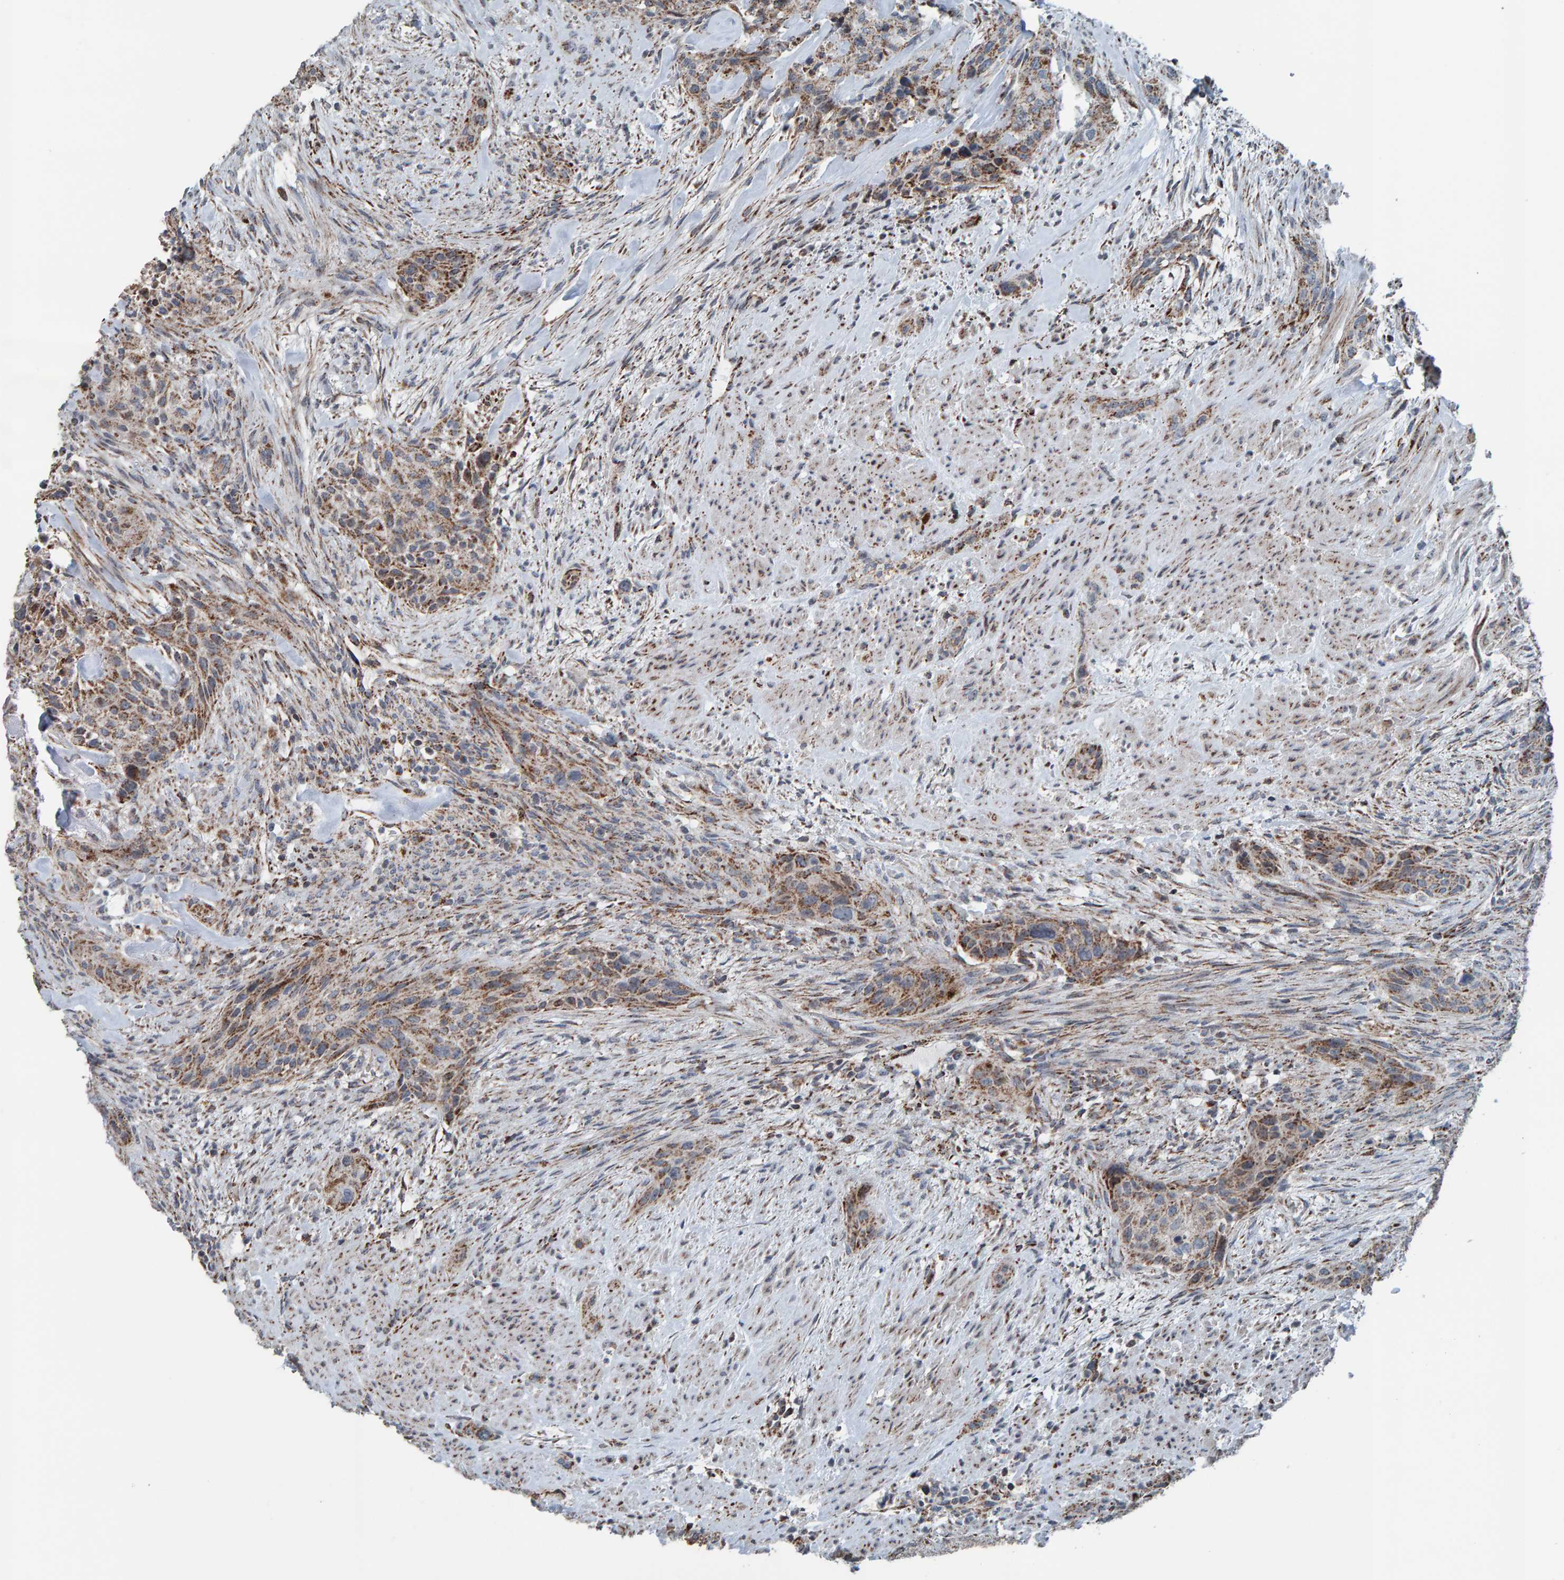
{"staining": {"intensity": "moderate", "quantity": ">75%", "location": "cytoplasmic/membranous"}, "tissue": "urothelial cancer", "cell_type": "Tumor cells", "image_type": "cancer", "snomed": [{"axis": "morphology", "description": "Urothelial carcinoma, High grade"}, {"axis": "topography", "description": "Urinary bladder"}], "caption": "Urothelial cancer stained for a protein displays moderate cytoplasmic/membranous positivity in tumor cells. (Brightfield microscopy of DAB IHC at high magnification).", "gene": "ZNF48", "patient": {"sex": "male", "age": 35}}